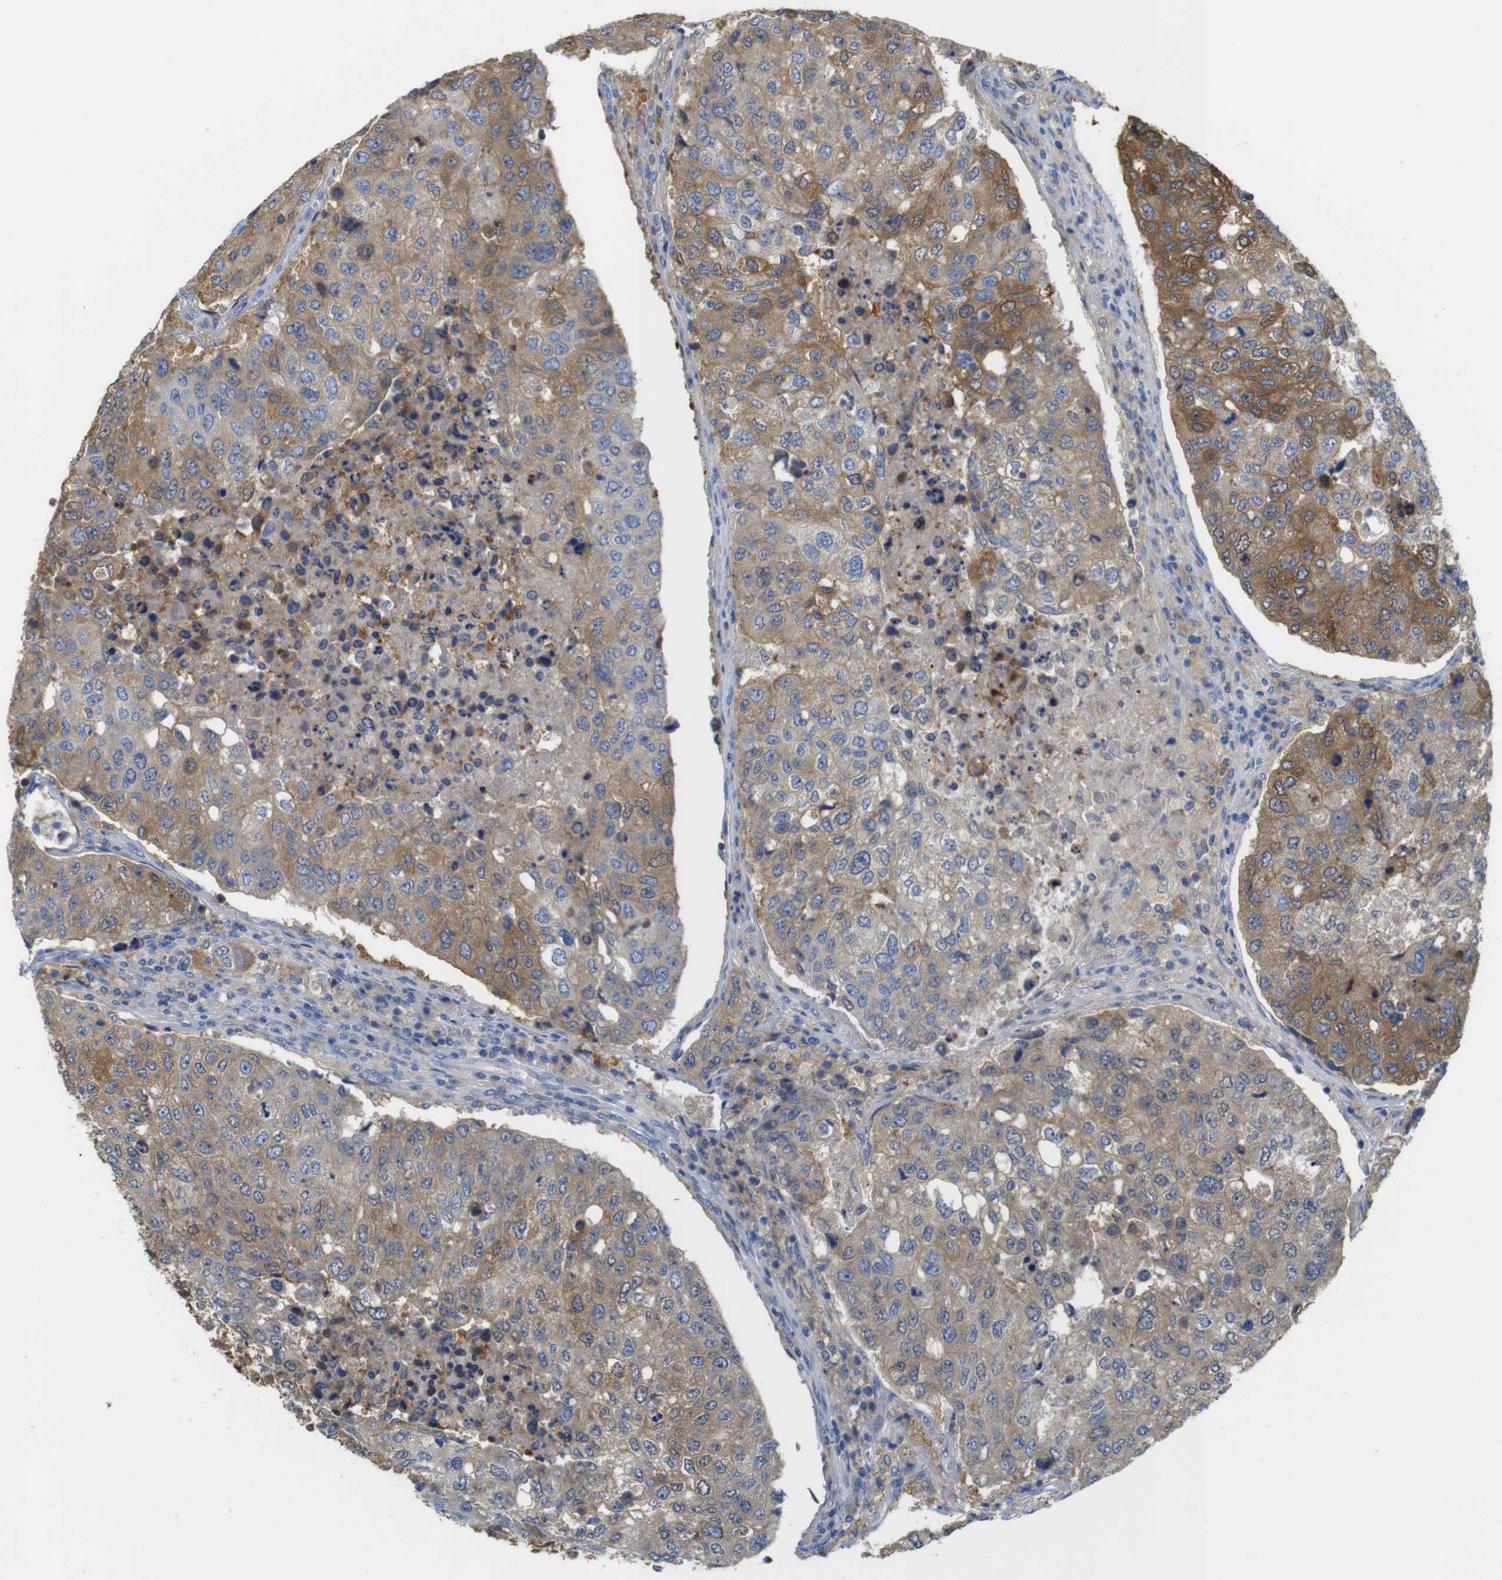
{"staining": {"intensity": "moderate", "quantity": ">75%", "location": "cytoplasmic/membranous"}, "tissue": "urothelial cancer", "cell_type": "Tumor cells", "image_type": "cancer", "snomed": [{"axis": "morphology", "description": "Urothelial carcinoma, High grade"}, {"axis": "topography", "description": "Lymph node"}, {"axis": "topography", "description": "Urinary bladder"}], "caption": "Protein staining by immunohistochemistry (IHC) demonstrates moderate cytoplasmic/membranous staining in about >75% of tumor cells in urothelial carcinoma (high-grade).", "gene": "NEBL", "patient": {"sex": "male", "age": 51}}